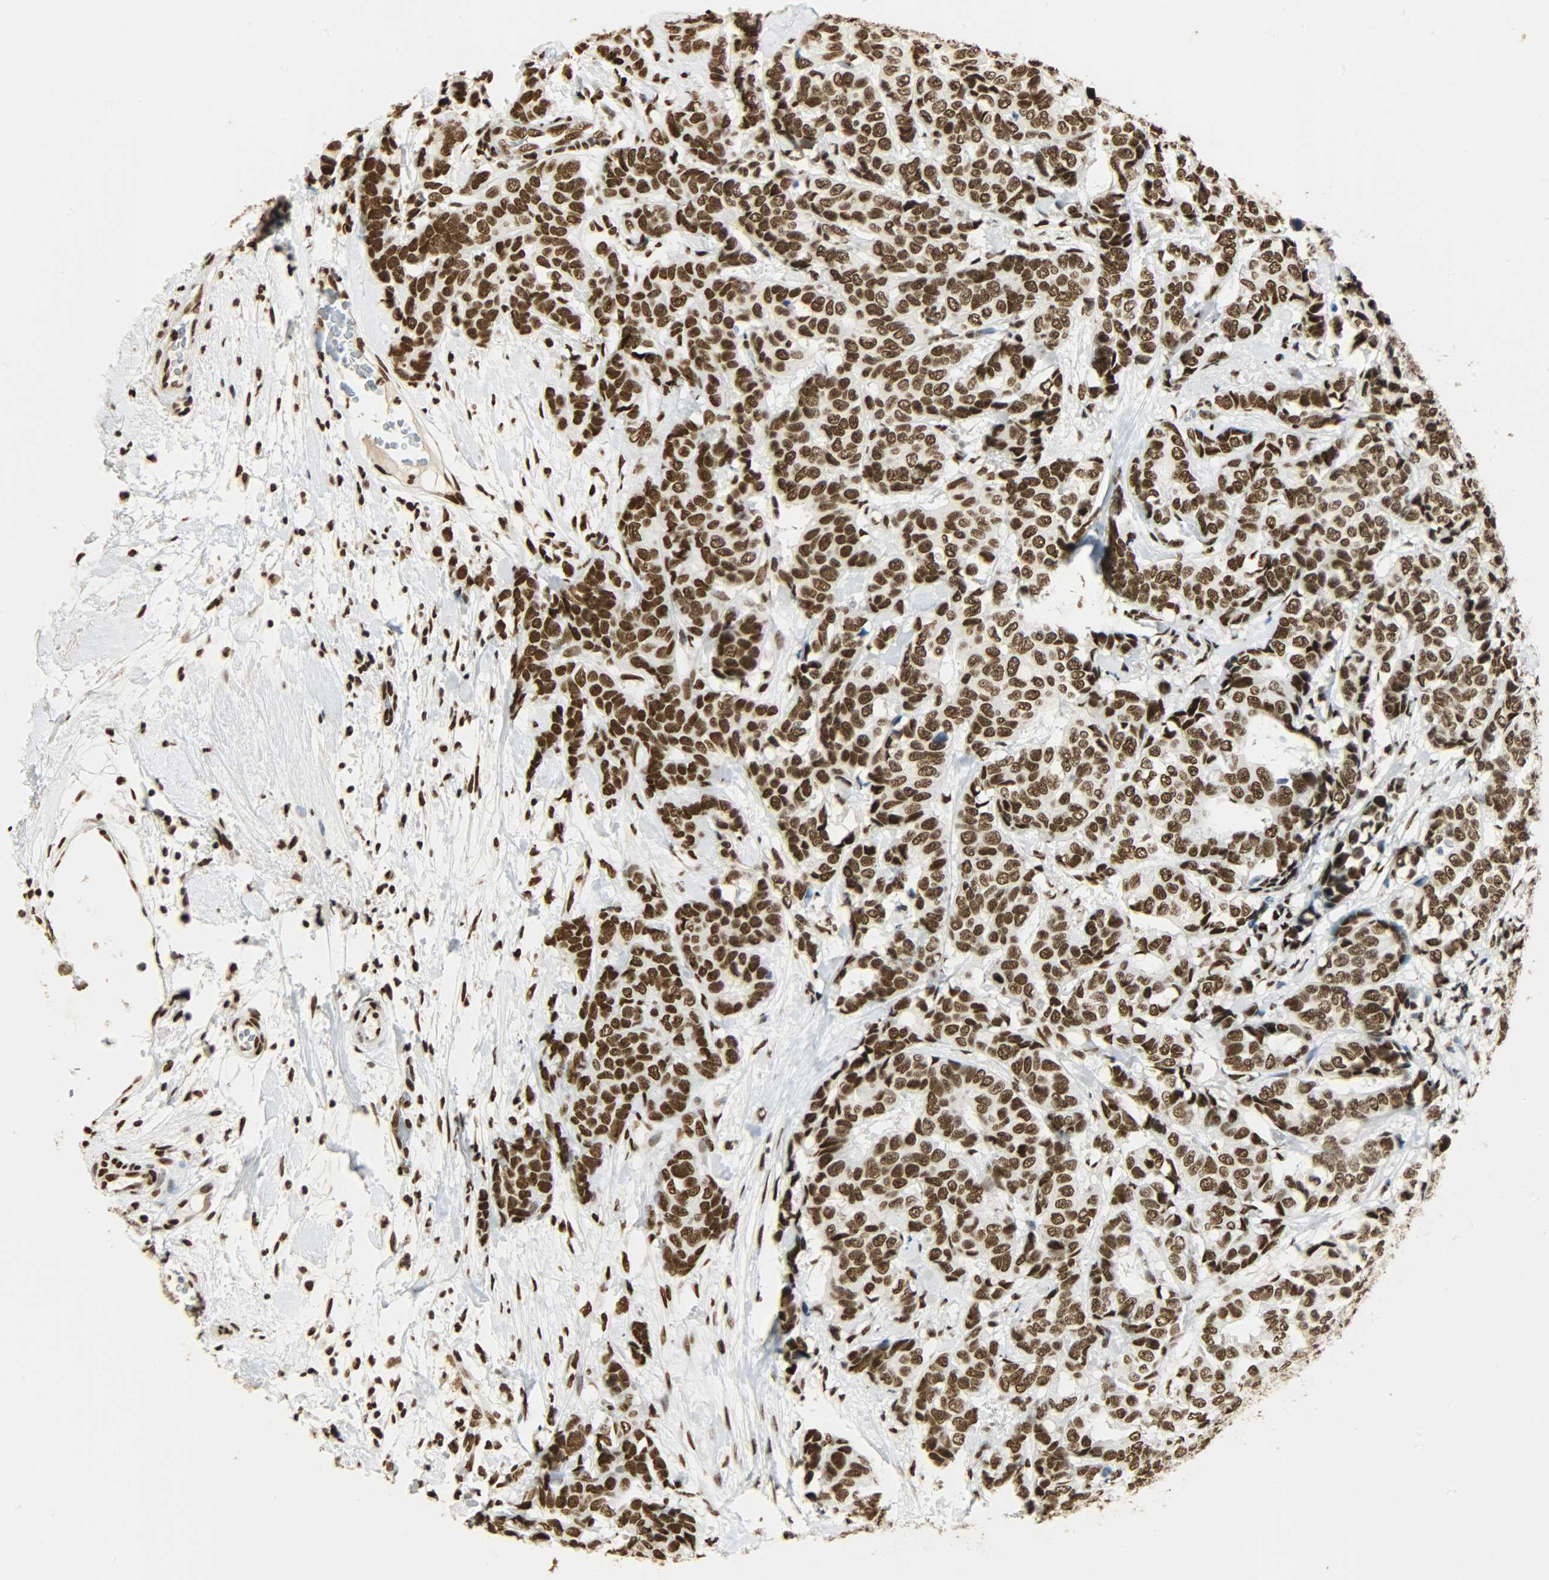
{"staining": {"intensity": "strong", "quantity": ">75%", "location": "nuclear"}, "tissue": "breast cancer", "cell_type": "Tumor cells", "image_type": "cancer", "snomed": [{"axis": "morphology", "description": "Duct carcinoma"}, {"axis": "topography", "description": "Breast"}], "caption": "Tumor cells reveal high levels of strong nuclear staining in about >75% of cells in human breast cancer.", "gene": "KHDRBS1", "patient": {"sex": "female", "age": 87}}